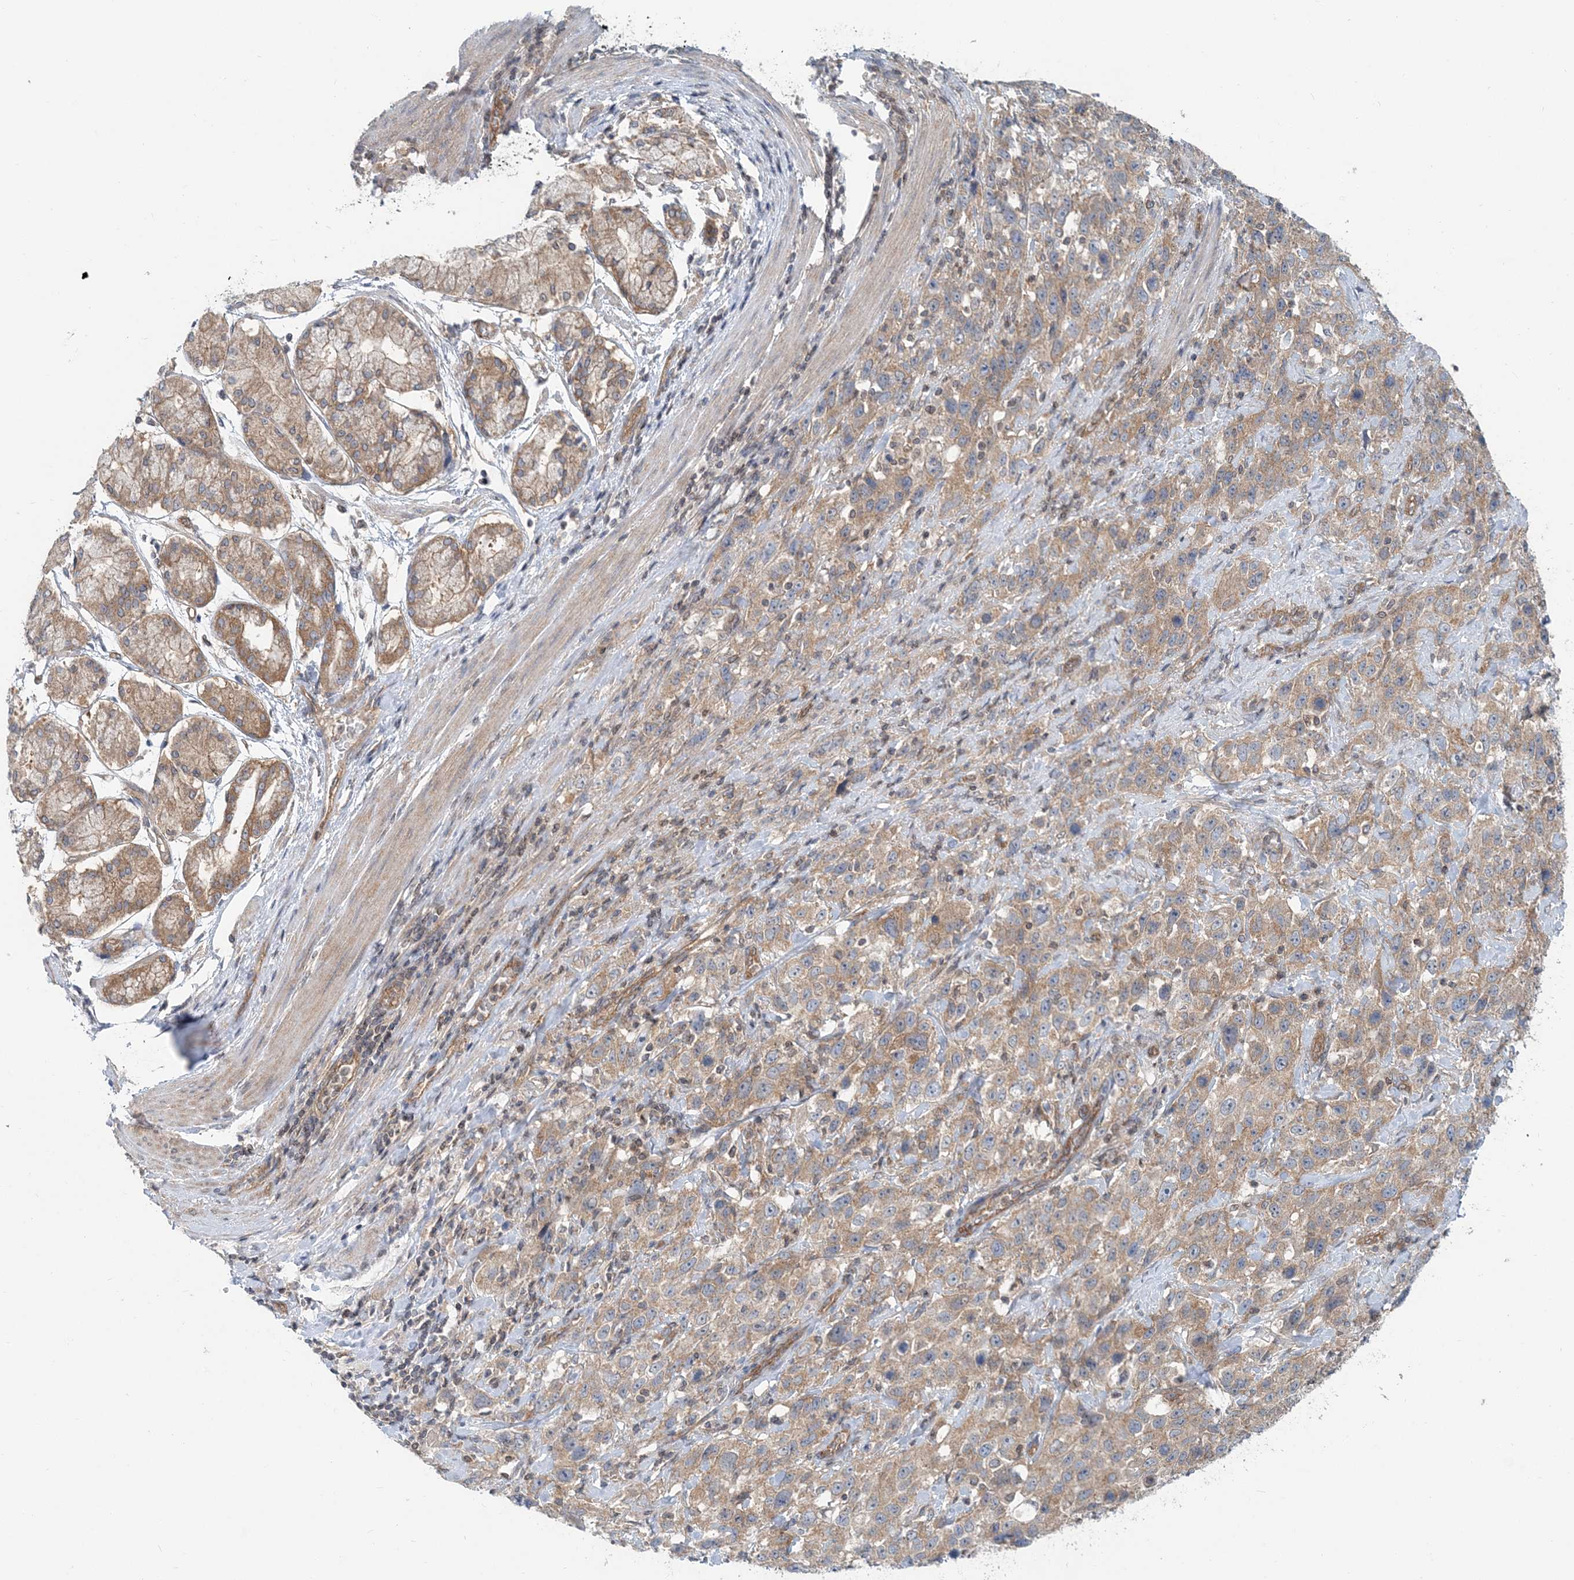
{"staining": {"intensity": "weak", "quantity": ">75%", "location": "cytoplasmic/membranous"}, "tissue": "stomach cancer", "cell_type": "Tumor cells", "image_type": "cancer", "snomed": [{"axis": "morphology", "description": "Normal tissue, NOS"}, {"axis": "morphology", "description": "Adenocarcinoma, NOS"}, {"axis": "topography", "description": "Lymph node"}, {"axis": "topography", "description": "Stomach"}], "caption": "DAB immunohistochemical staining of human stomach adenocarcinoma demonstrates weak cytoplasmic/membranous protein expression in approximately >75% of tumor cells.", "gene": "MOB4", "patient": {"sex": "male", "age": 48}}